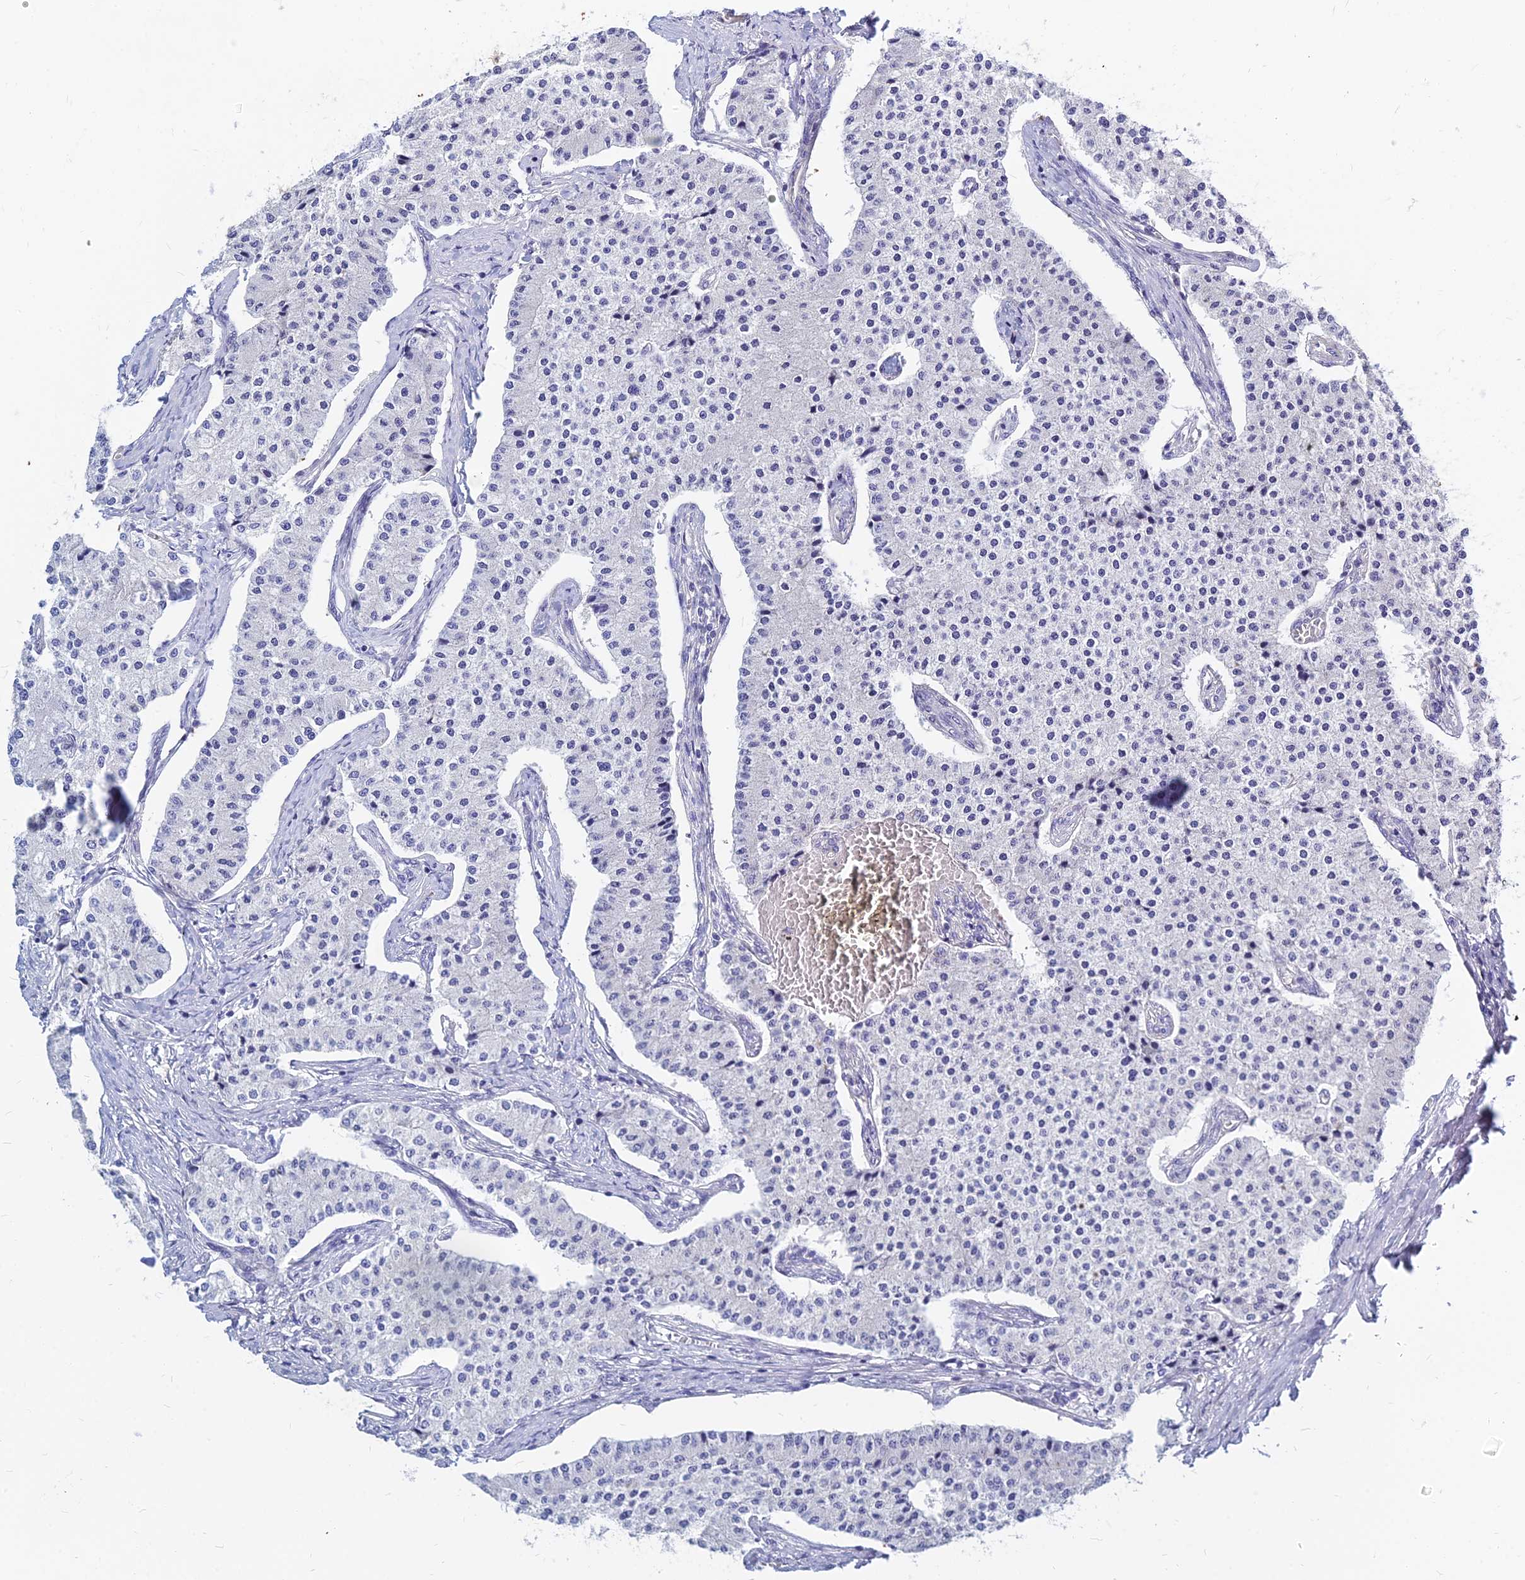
{"staining": {"intensity": "negative", "quantity": "none", "location": "none"}, "tissue": "carcinoid", "cell_type": "Tumor cells", "image_type": "cancer", "snomed": [{"axis": "morphology", "description": "Carcinoid, malignant, NOS"}, {"axis": "topography", "description": "Colon"}], "caption": "The photomicrograph shows no staining of tumor cells in carcinoid (malignant).", "gene": "ZNF552", "patient": {"sex": "female", "age": 52}}